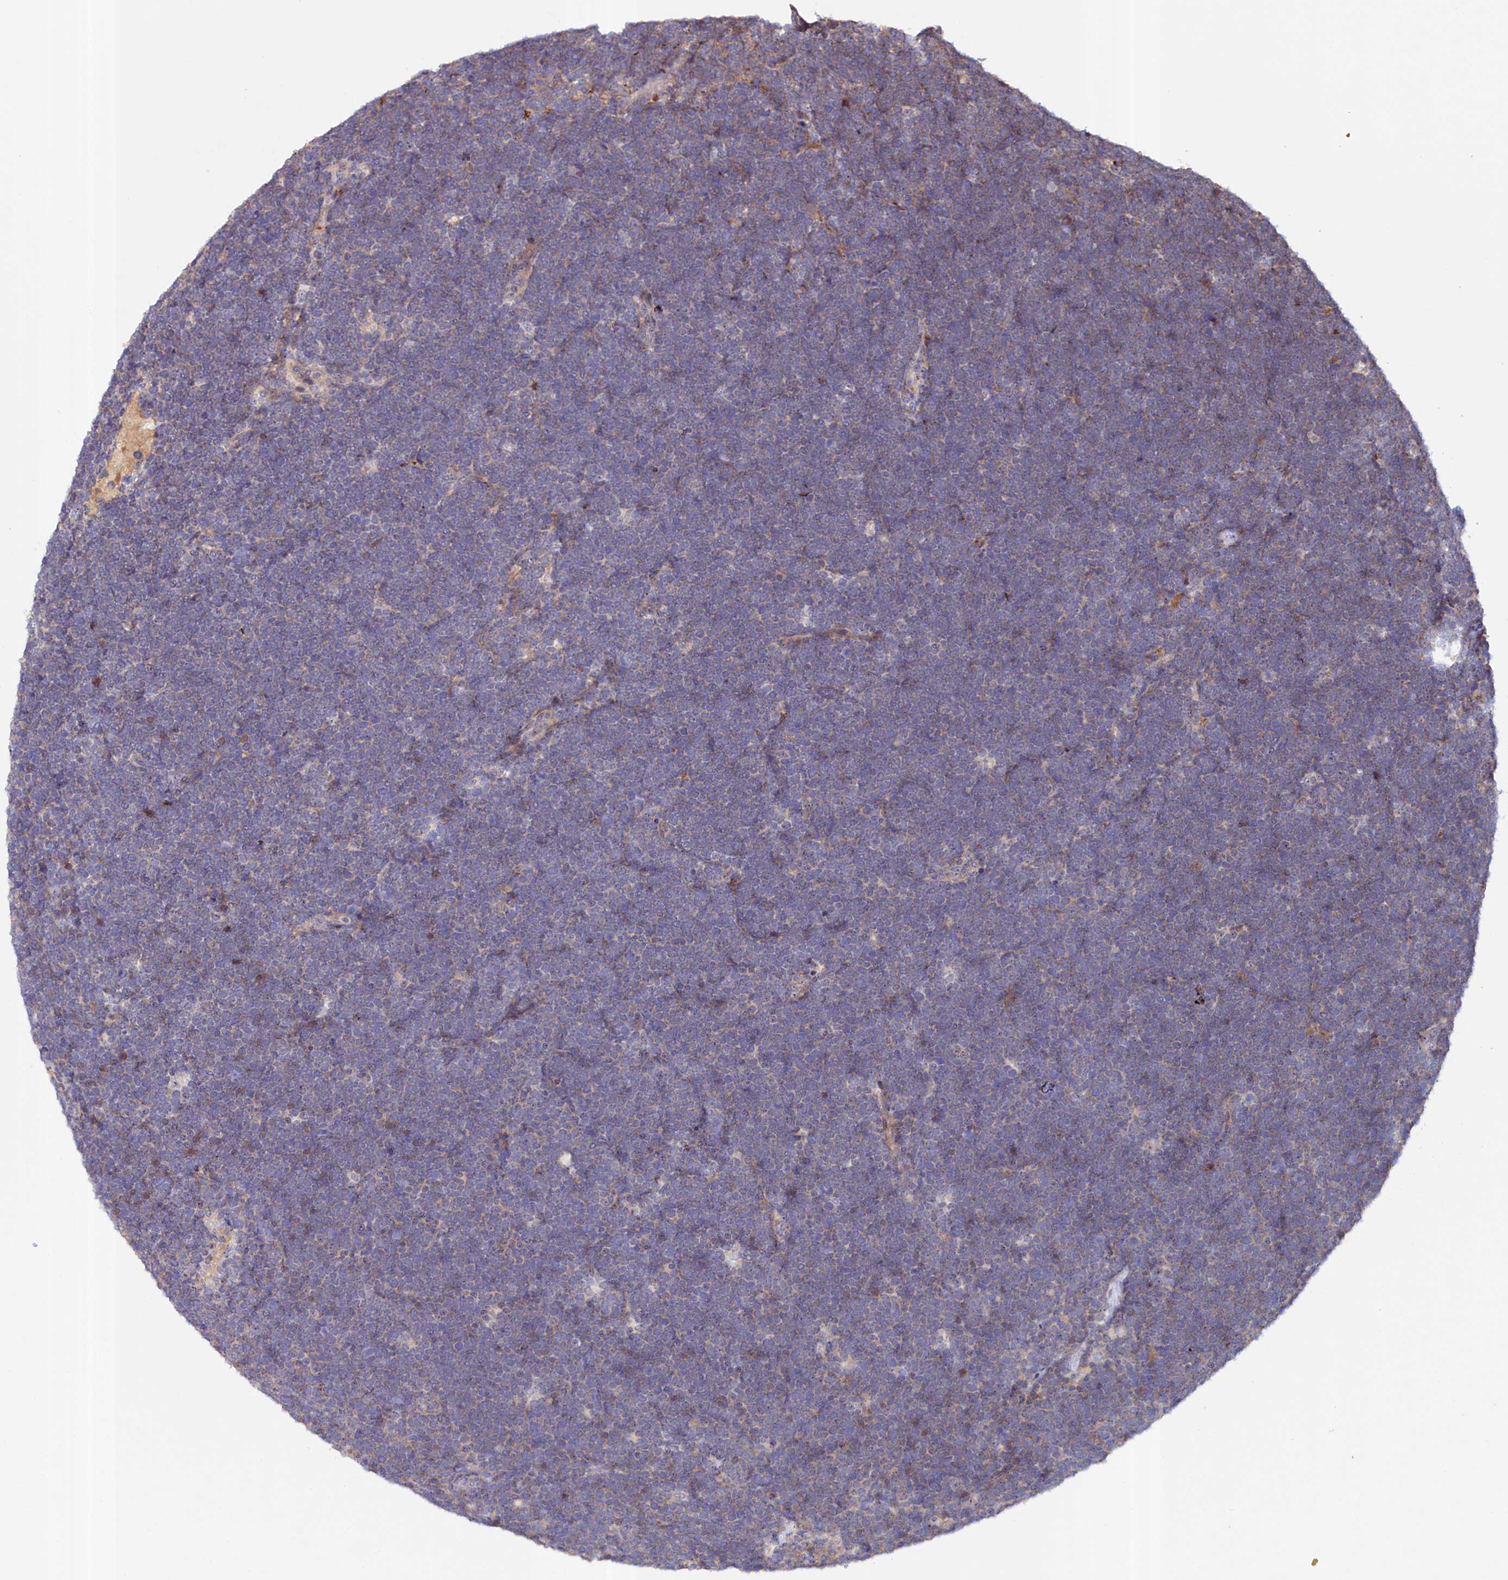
{"staining": {"intensity": "negative", "quantity": "none", "location": "none"}, "tissue": "lymphoma", "cell_type": "Tumor cells", "image_type": "cancer", "snomed": [{"axis": "morphology", "description": "Malignant lymphoma, non-Hodgkin's type, High grade"}, {"axis": "topography", "description": "Lymph node"}], "caption": "Micrograph shows no protein positivity in tumor cells of lymphoma tissue.", "gene": "NEURL4", "patient": {"sex": "male", "age": 13}}